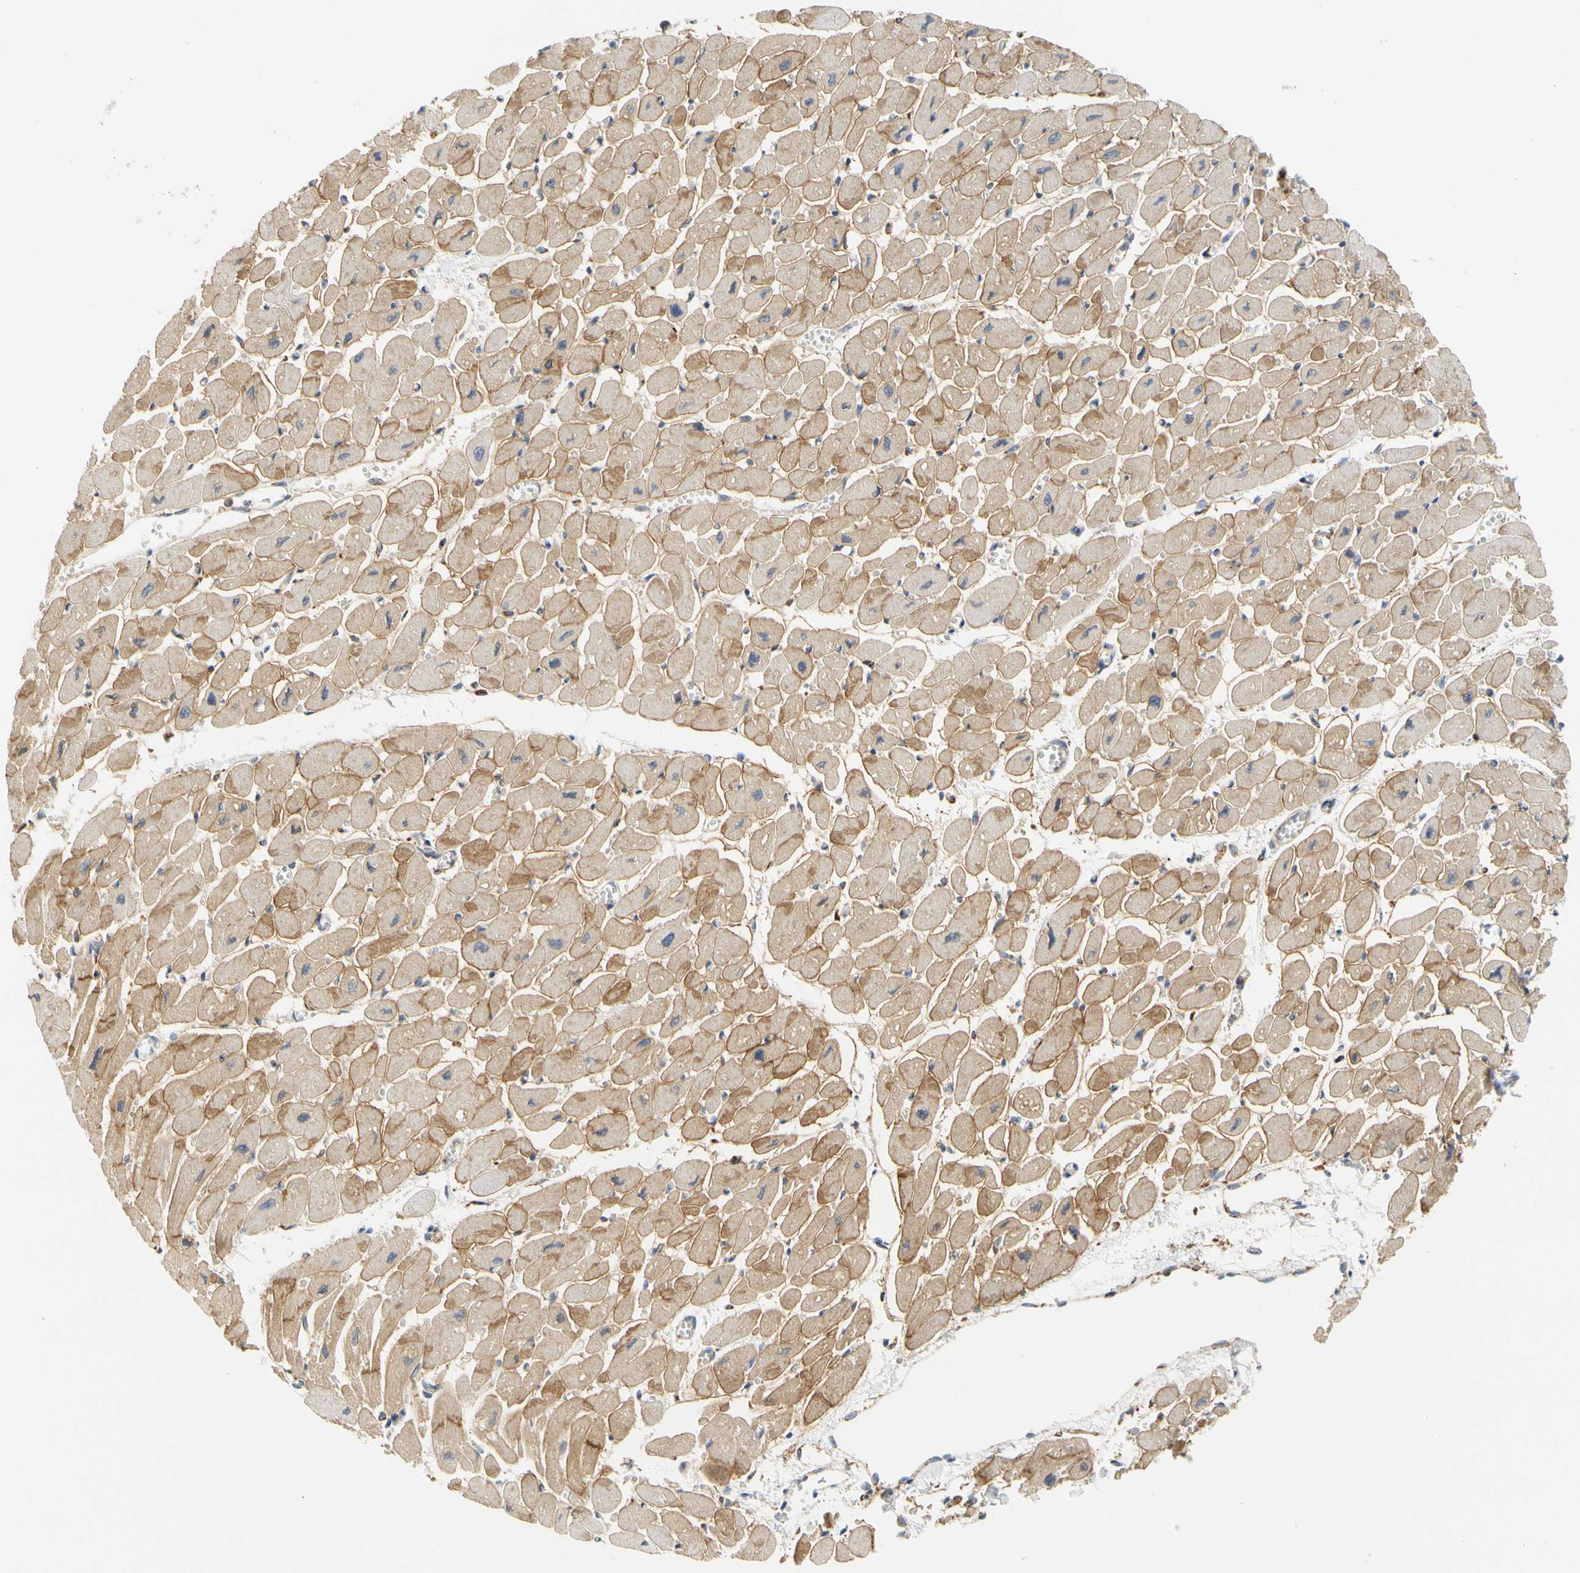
{"staining": {"intensity": "moderate", "quantity": "25%-75%", "location": "cytoplasmic/membranous"}, "tissue": "heart muscle", "cell_type": "Cardiomyocytes", "image_type": "normal", "snomed": [{"axis": "morphology", "description": "Normal tissue, NOS"}, {"axis": "topography", "description": "Heart"}], "caption": "Moderate cytoplasmic/membranous expression for a protein is identified in approximately 25%-75% of cardiomyocytes of normal heart muscle using immunohistochemistry (IHC).", "gene": "SFXN3", "patient": {"sex": "female", "age": 54}}